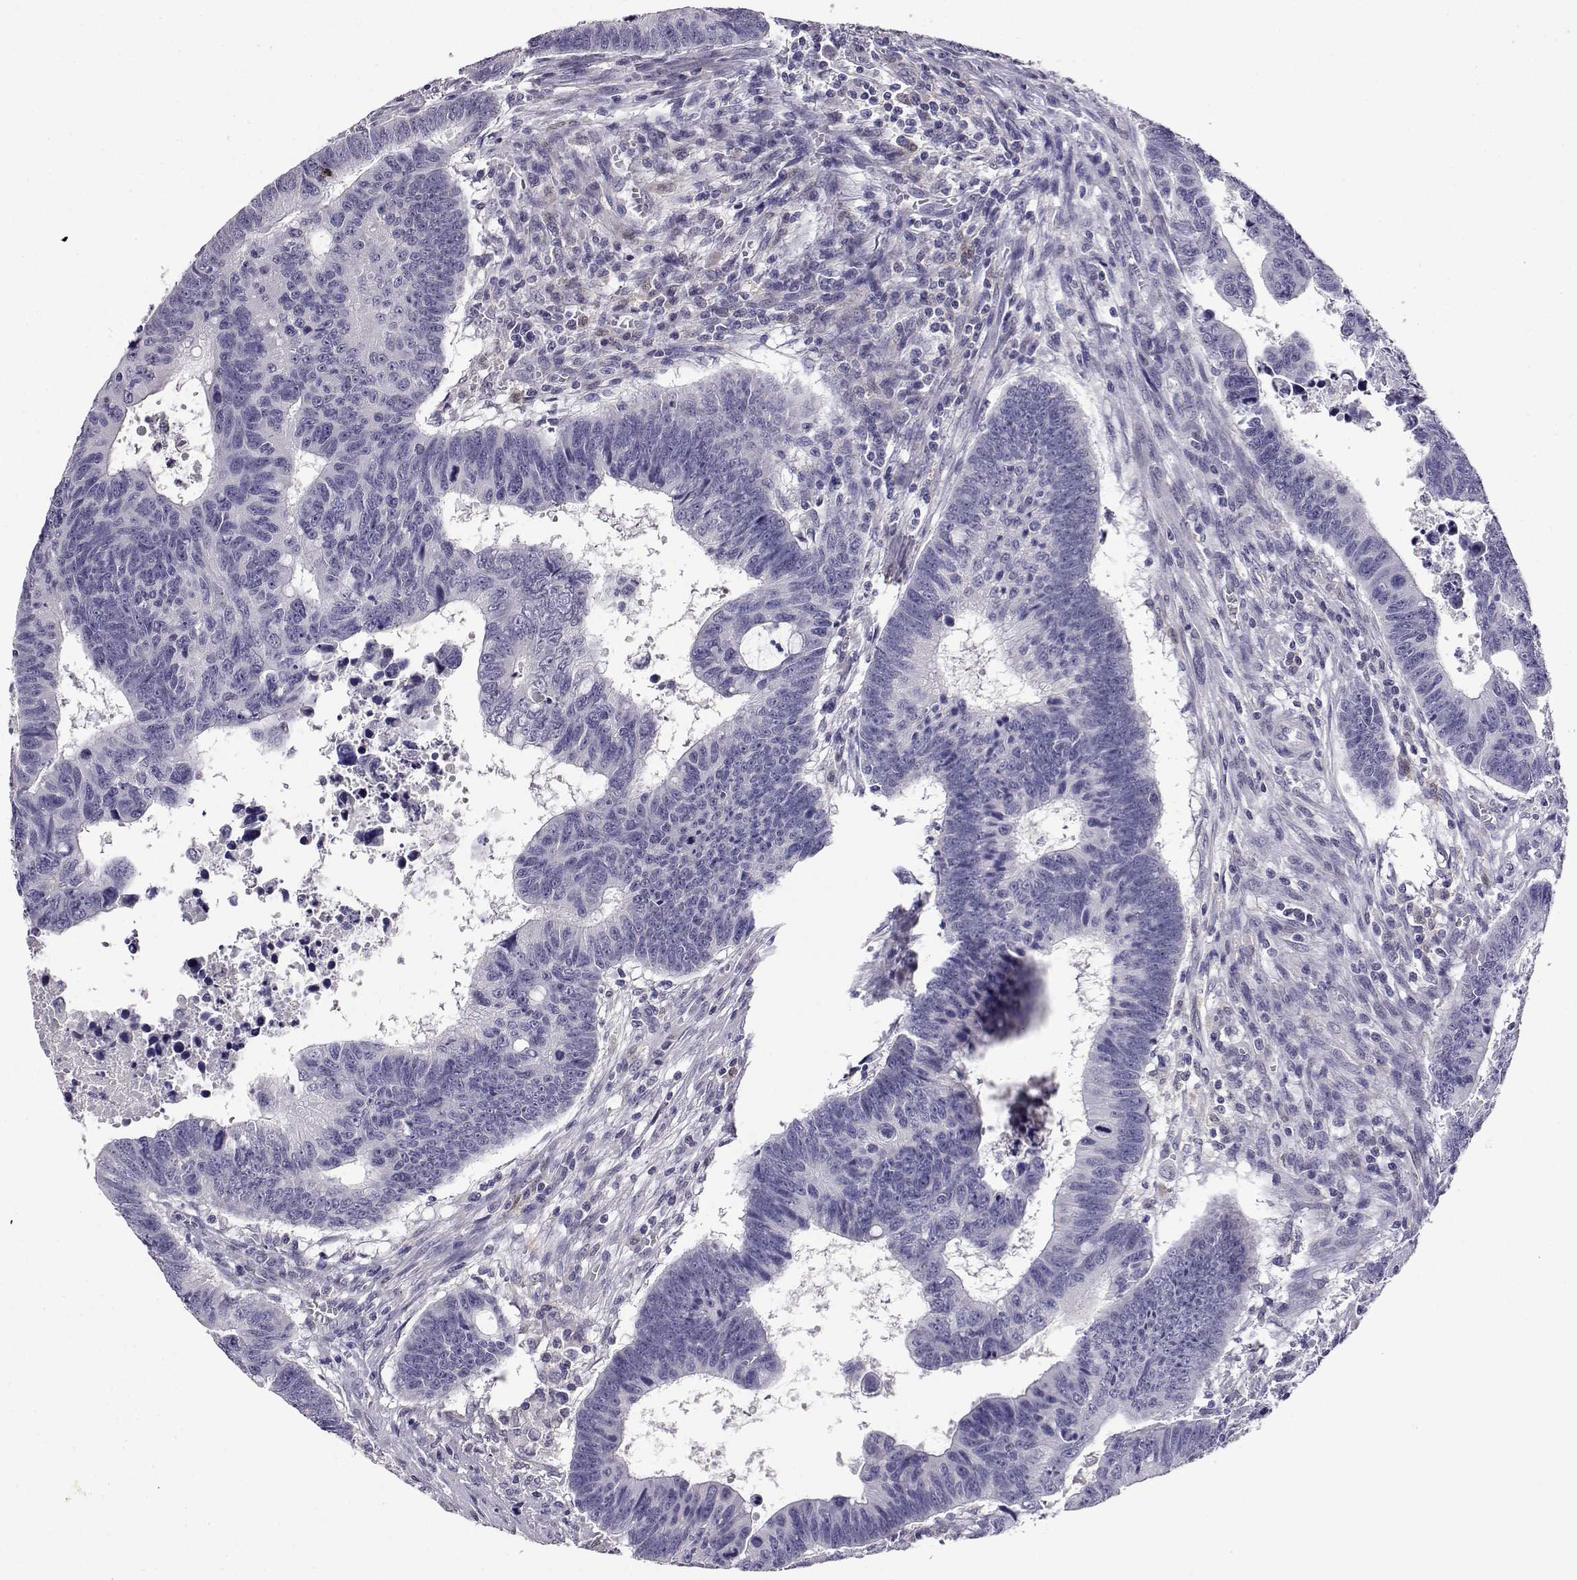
{"staining": {"intensity": "negative", "quantity": "none", "location": "none"}, "tissue": "colorectal cancer", "cell_type": "Tumor cells", "image_type": "cancer", "snomed": [{"axis": "morphology", "description": "Adenocarcinoma, NOS"}, {"axis": "topography", "description": "Rectum"}], "caption": "There is no significant positivity in tumor cells of colorectal cancer (adenocarcinoma). (DAB (3,3'-diaminobenzidine) IHC, high magnification).", "gene": "AKR1B1", "patient": {"sex": "female", "age": 85}}